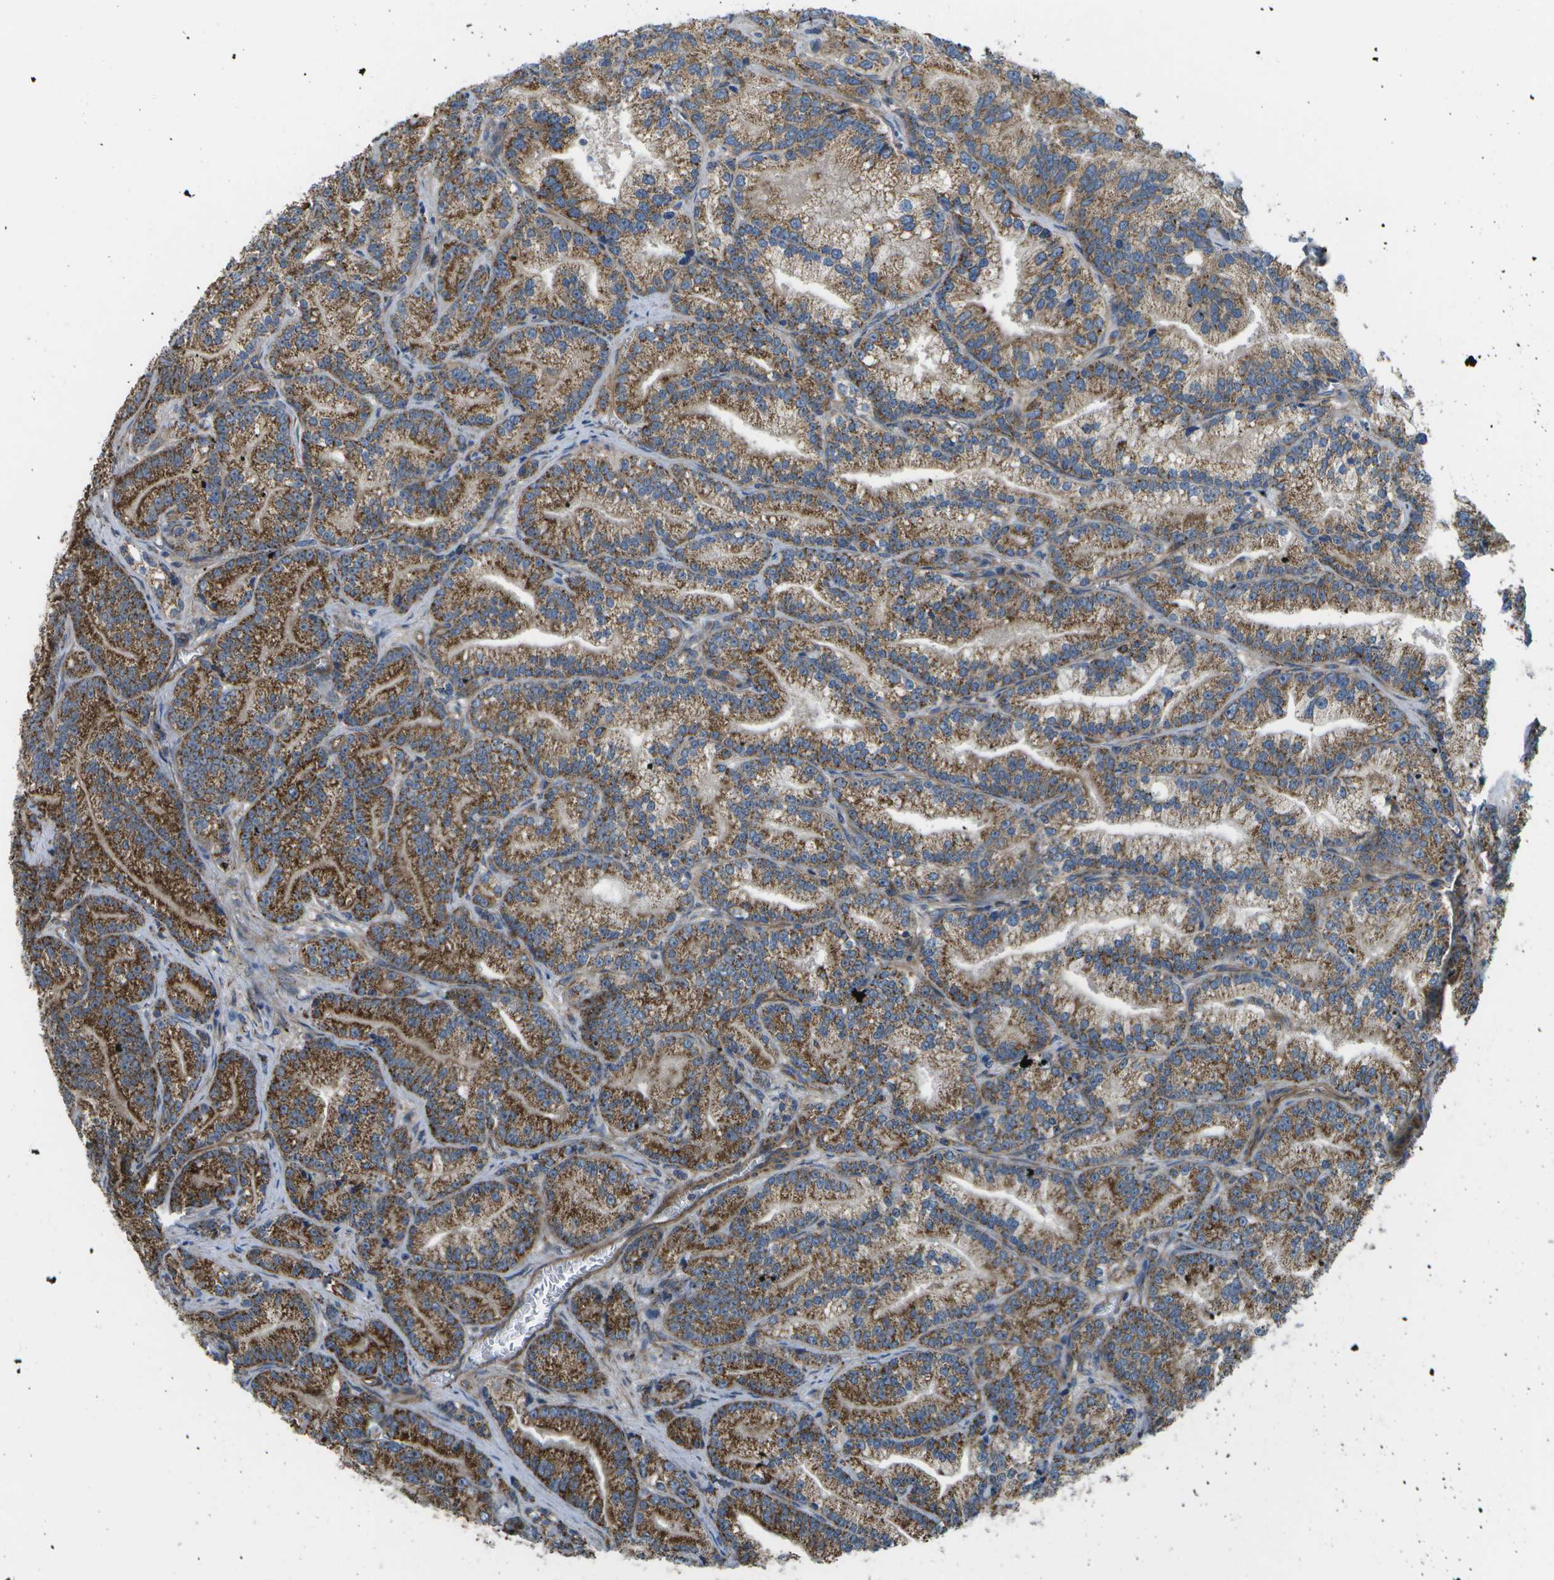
{"staining": {"intensity": "moderate", "quantity": ">75%", "location": "cytoplasmic/membranous"}, "tissue": "prostate cancer", "cell_type": "Tumor cells", "image_type": "cancer", "snomed": [{"axis": "morphology", "description": "Adenocarcinoma, Low grade"}, {"axis": "topography", "description": "Prostate"}], "caption": "Immunohistochemical staining of human prostate cancer (low-grade adenocarcinoma) reveals moderate cytoplasmic/membranous protein expression in about >75% of tumor cells. (brown staining indicates protein expression, while blue staining denotes nuclei).", "gene": "MVK", "patient": {"sex": "male", "age": 89}}